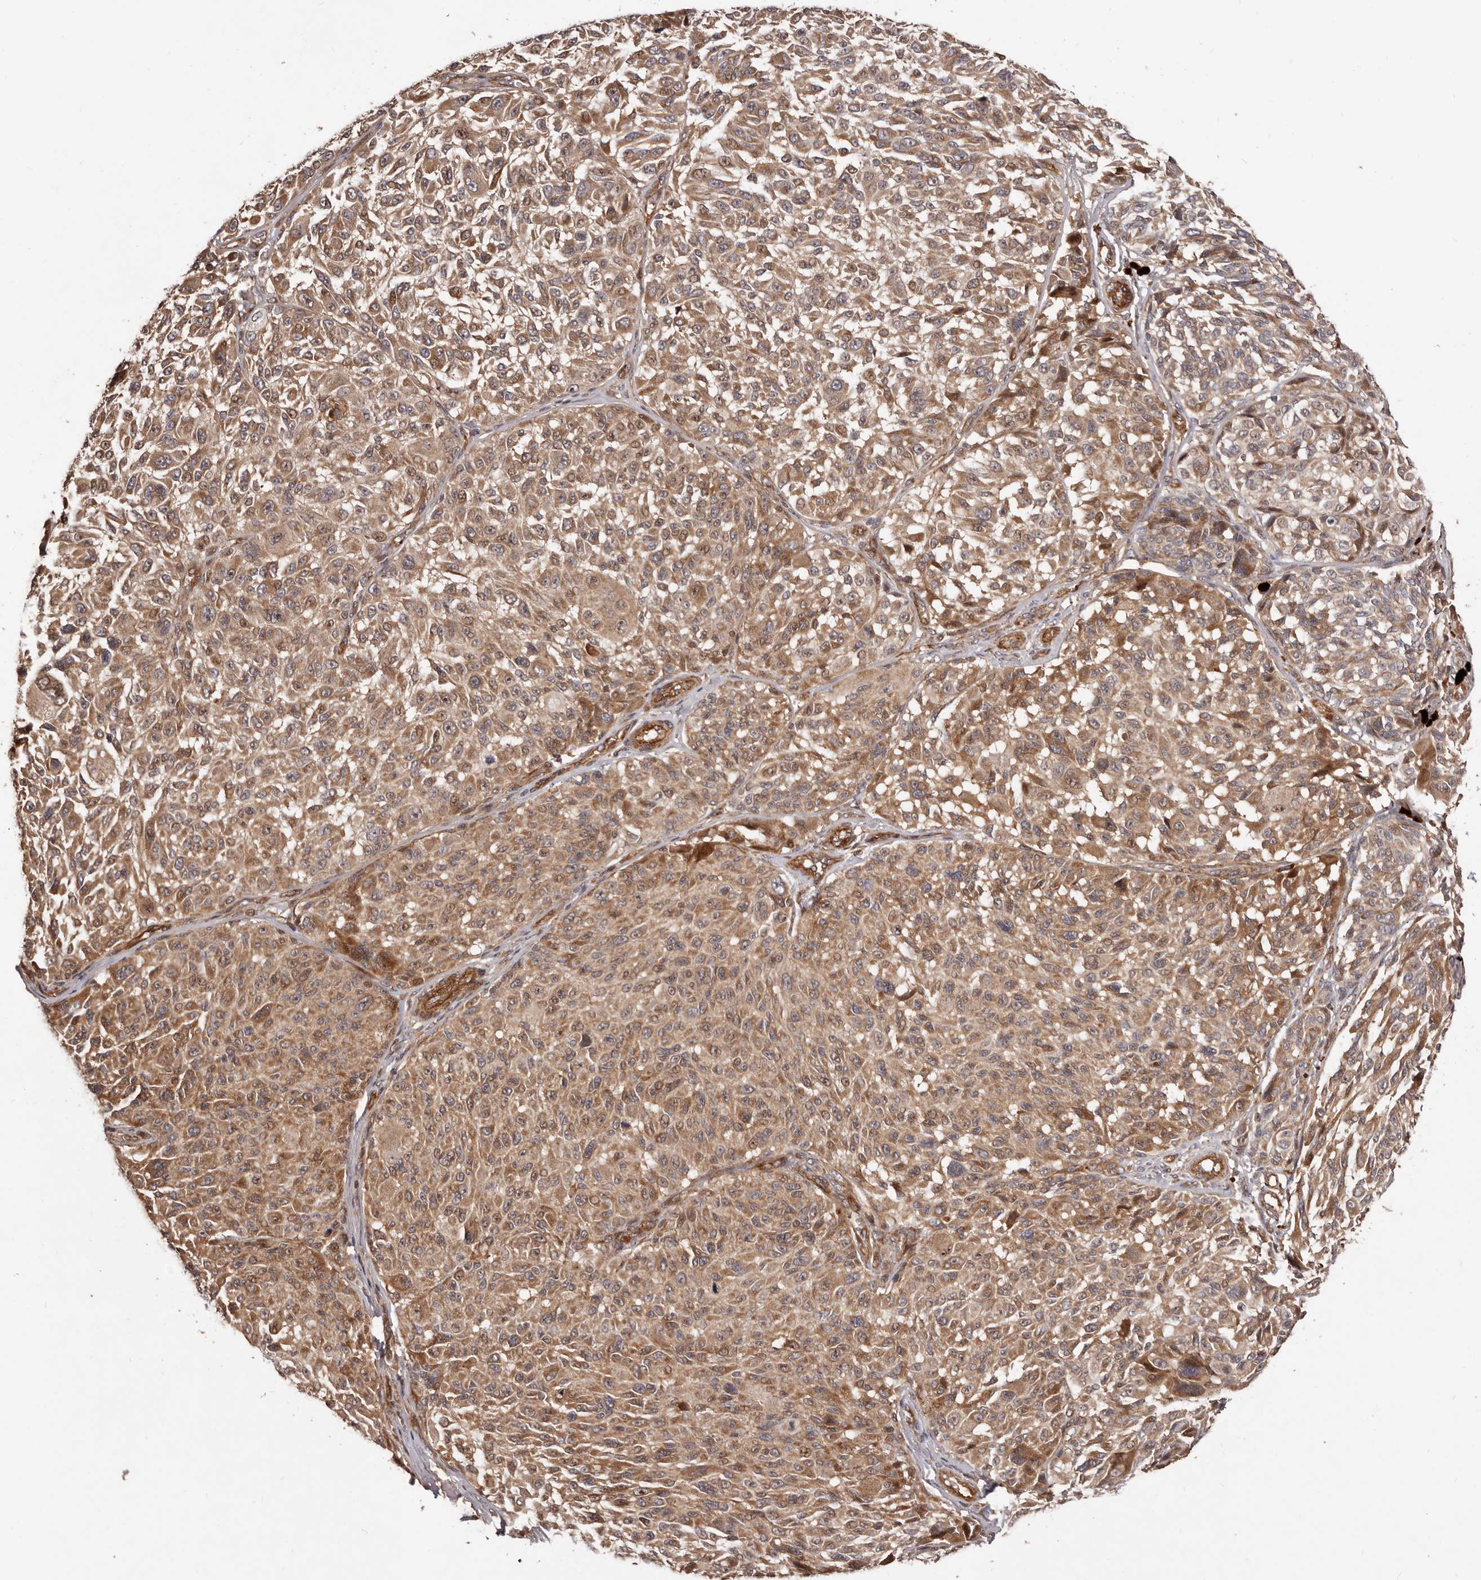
{"staining": {"intensity": "moderate", "quantity": ">75%", "location": "cytoplasmic/membranous"}, "tissue": "melanoma", "cell_type": "Tumor cells", "image_type": "cancer", "snomed": [{"axis": "morphology", "description": "Malignant melanoma, NOS"}, {"axis": "topography", "description": "Skin"}], "caption": "Melanoma stained for a protein displays moderate cytoplasmic/membranous positivity in tumor cells.", "gene": "GTPBP1", "patient": {"sex": "male", "age": 83}}